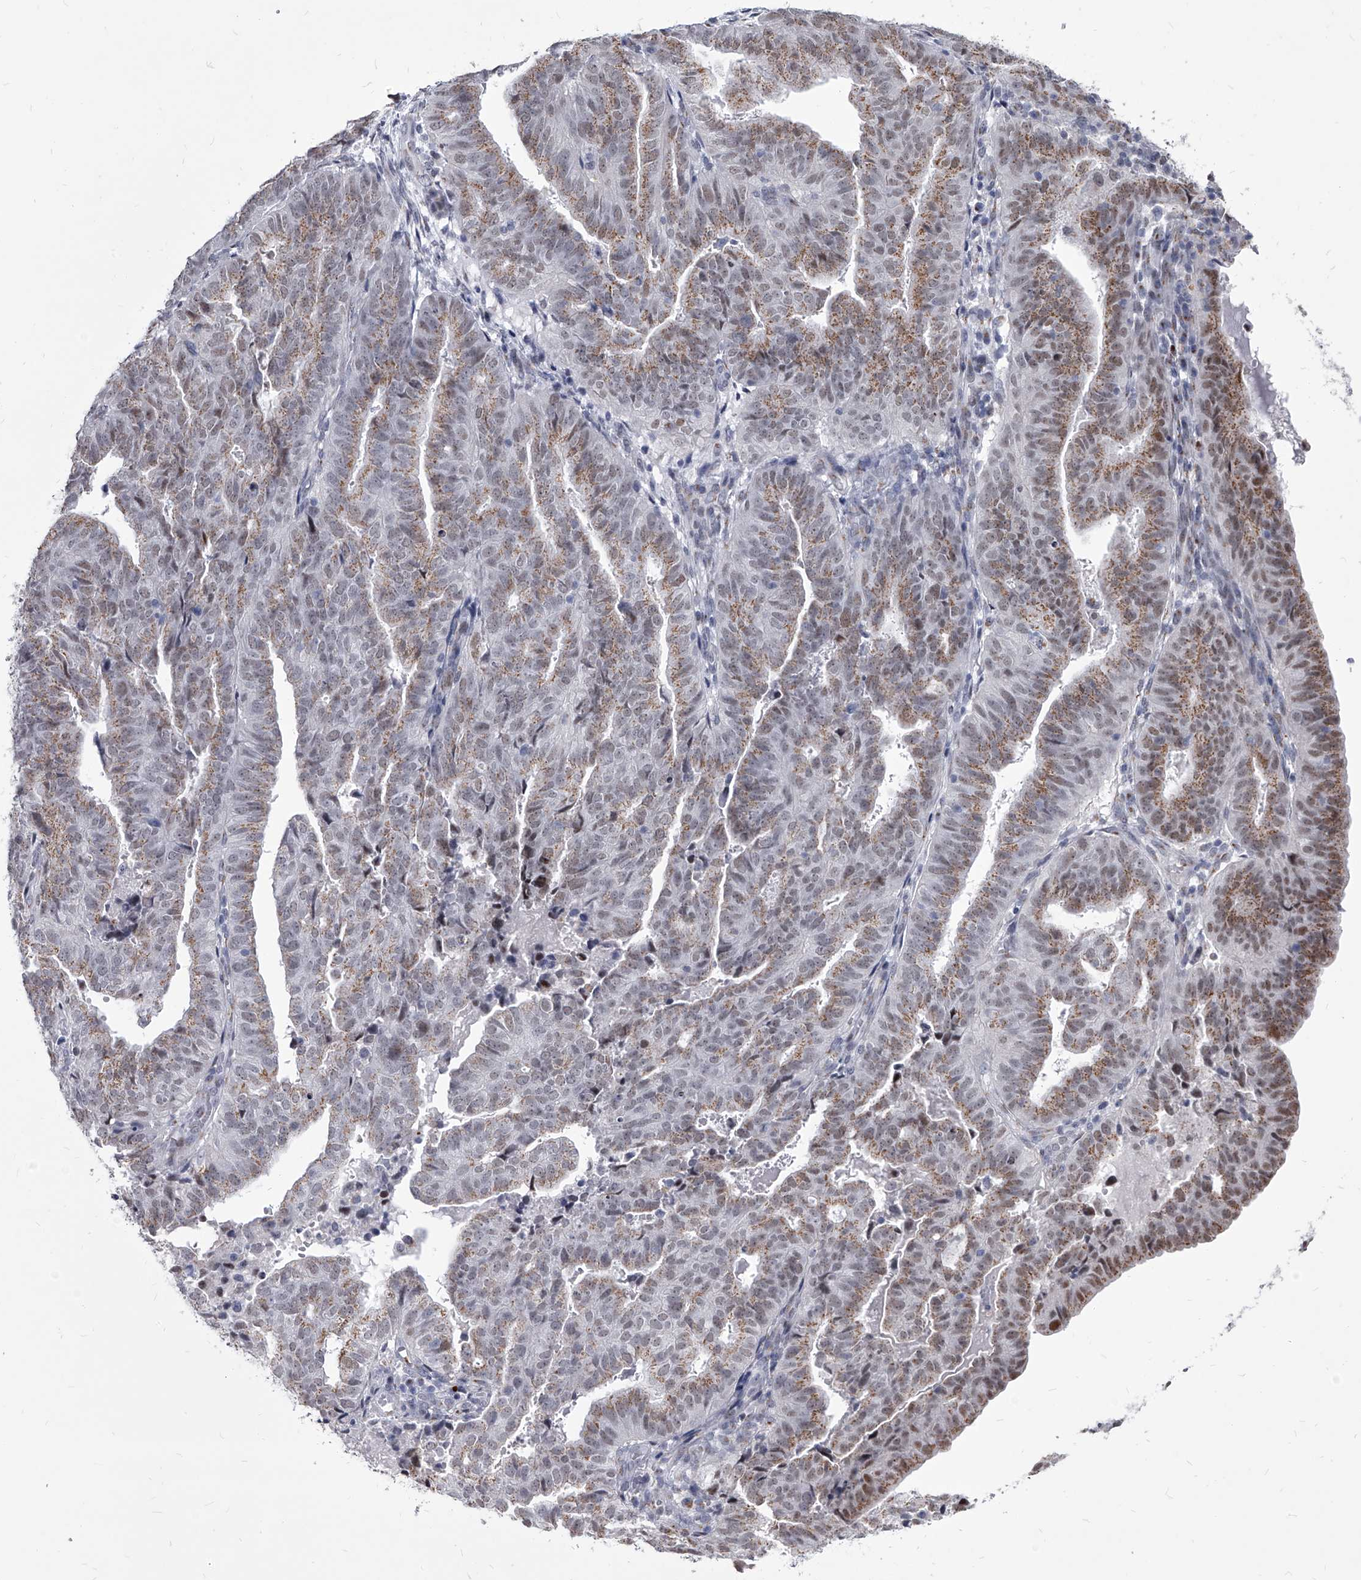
{"staining": {"intensity": "moderate", "quantity": ">75%", "location": "cytoplasmic/membranous,nuclear"}, "tissue": "endometrial cancer", "cell_type": "Tumor cells", "image_type": "cancer", "snomed": [{"axis": "morphology", "description": "Adenocarcinoma, NOS"}, {"axis": "topography", "description": "Uterus"}], "caption": "An immunohistochemistry (IHC) histopathology image of neoplastic tissue is shown. Protein staining in brown labels moderate cytoplasmic/membranous and nuclear positivity in endometrial cancer (adenocarcinoma) within tumor cells. (brown staining indicates protein expression, while blue staining denotes nuclei).", "gene": "EVA1C", "patient": {"sex": "female", "age": 77}}